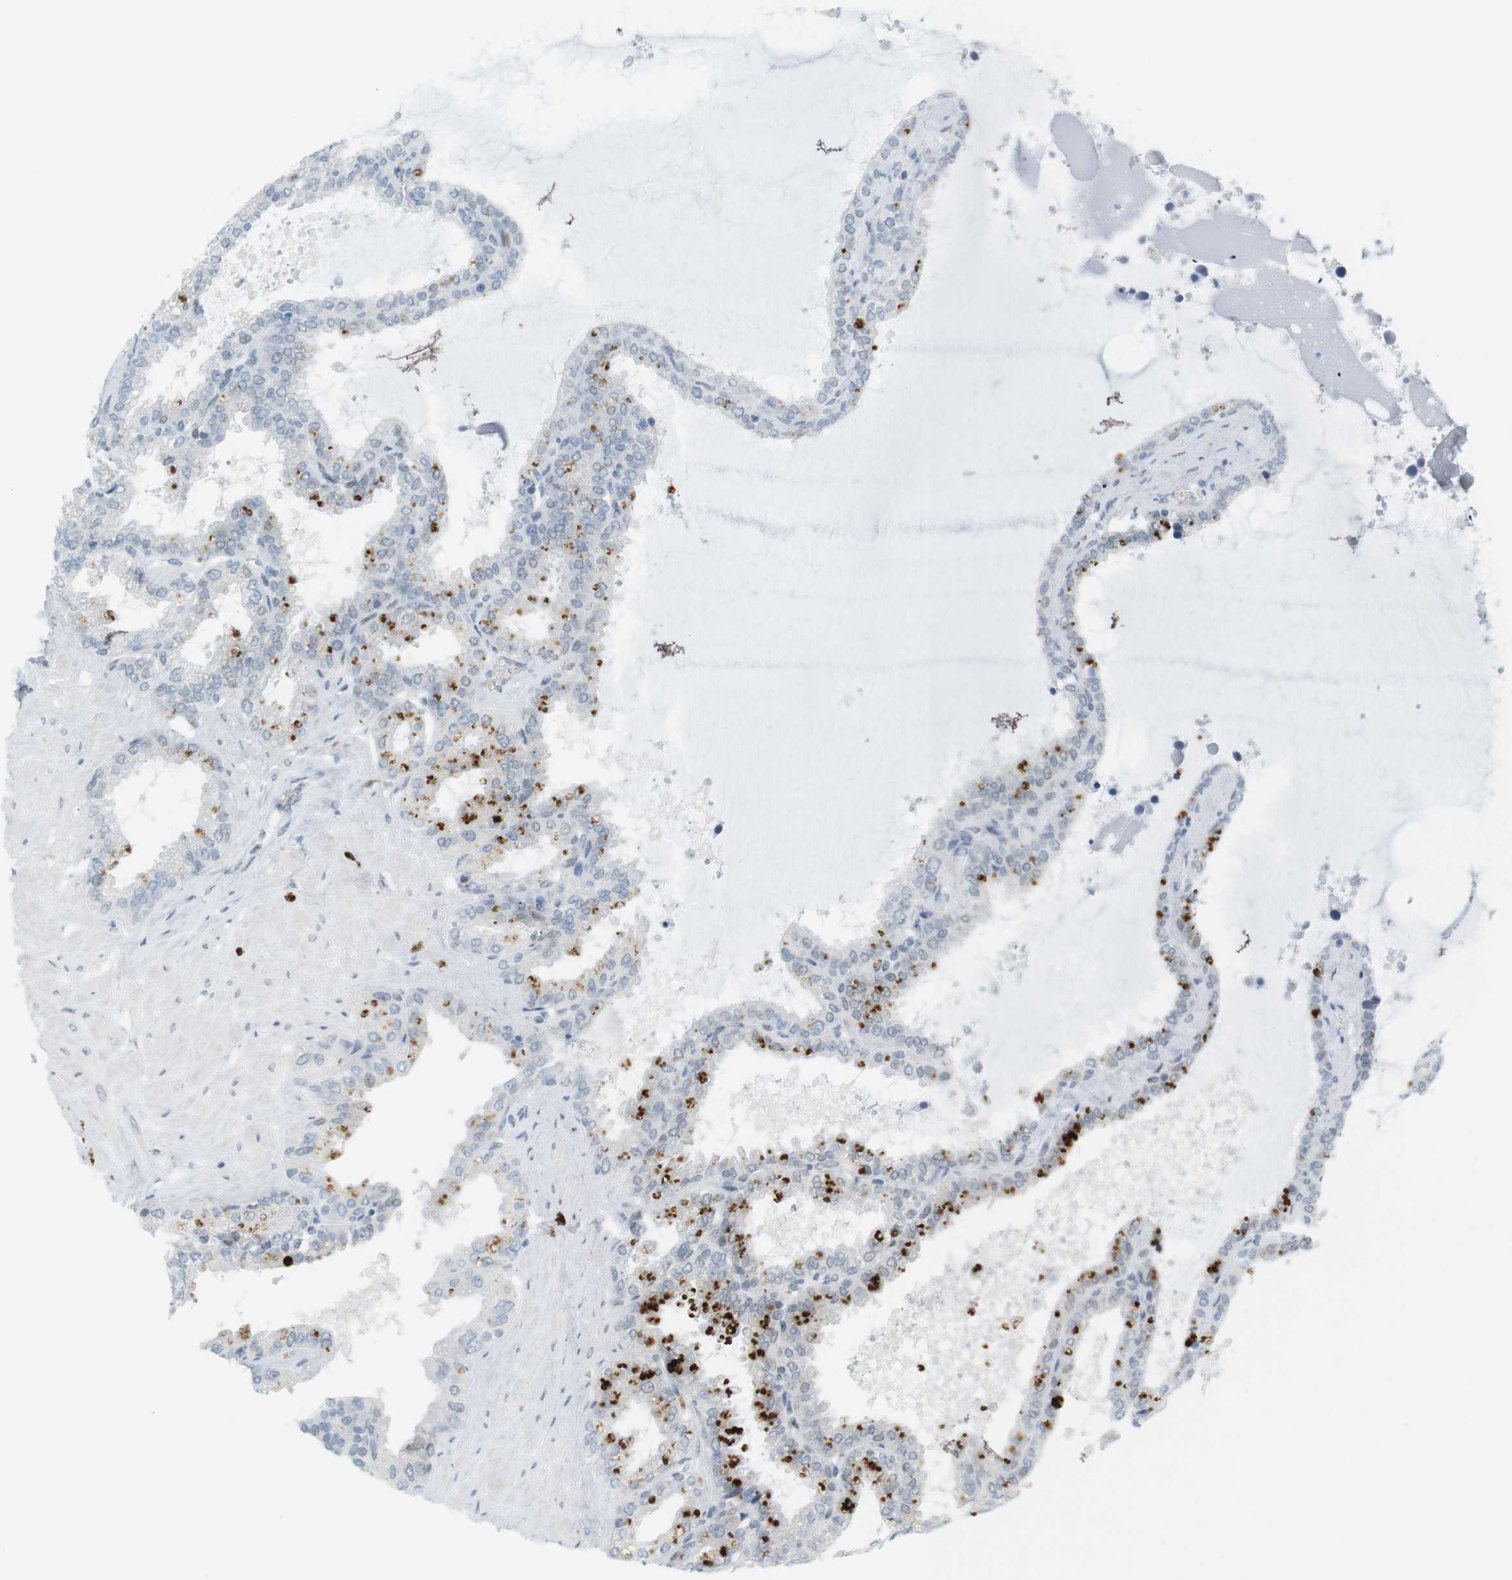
{"staining": {"intensity": "moderate", "quantity": "<25%", "location": "cytoplasmic/membranous"}, "tissue": "seminal vesicle", "cell_type": "Glandular cells", "image_type": "normal", "snomed": [{"axis": "morphology", "description": "Normal tissue, NOS"}, {"axis": "topography", "description": "Seminal veicle"}], "caption": "A brown stain highlights moderate cytoplasmic/membranous expression of a protein in glandular cells of unremarkable human seminal vesicle.", "gene": "DMC1", "patient": {"sex": "male", "age": 46}}